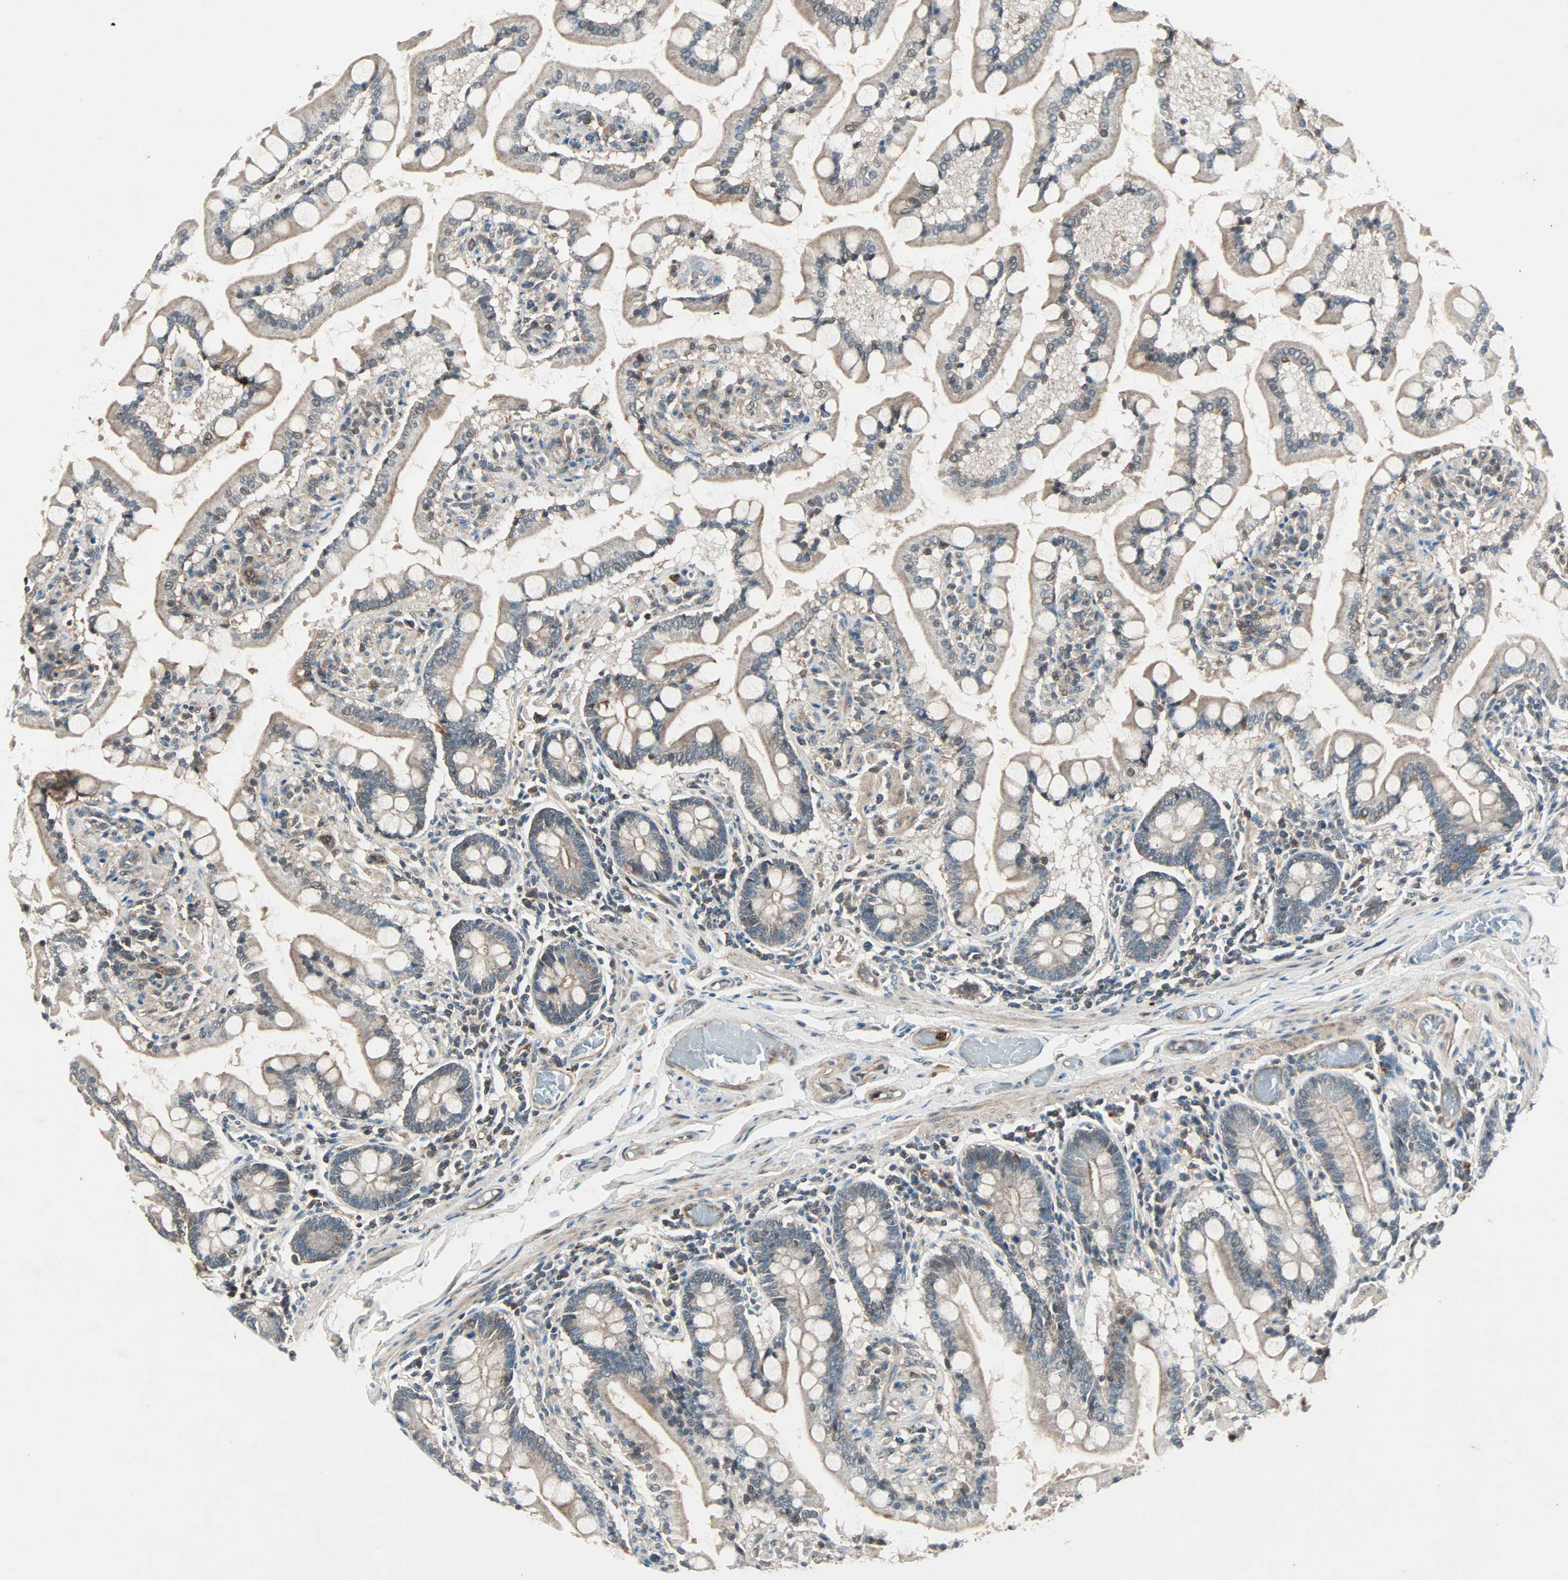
{"staining": {"intensity": "moderate", "quantity": ">75%", "location": "cytoplasmic/membranous"}, "tissue": "small intestine", "cell_type": "Glandular cells", "image_type": "normal", "snomed": [{"axis": "morphology", "description": "Normal tissue, NOS"}, {"axis": "topography", "description": "Small intestine"}], "caption": "A brown stain labels moderate cytoplasmic/membranous positivity of a protein in glandular cells of benign small intestine. (IHC, brightfield microscopy, high magnification).", "gene": "GCK", "patient": {"sex": "male", "age": 41}}